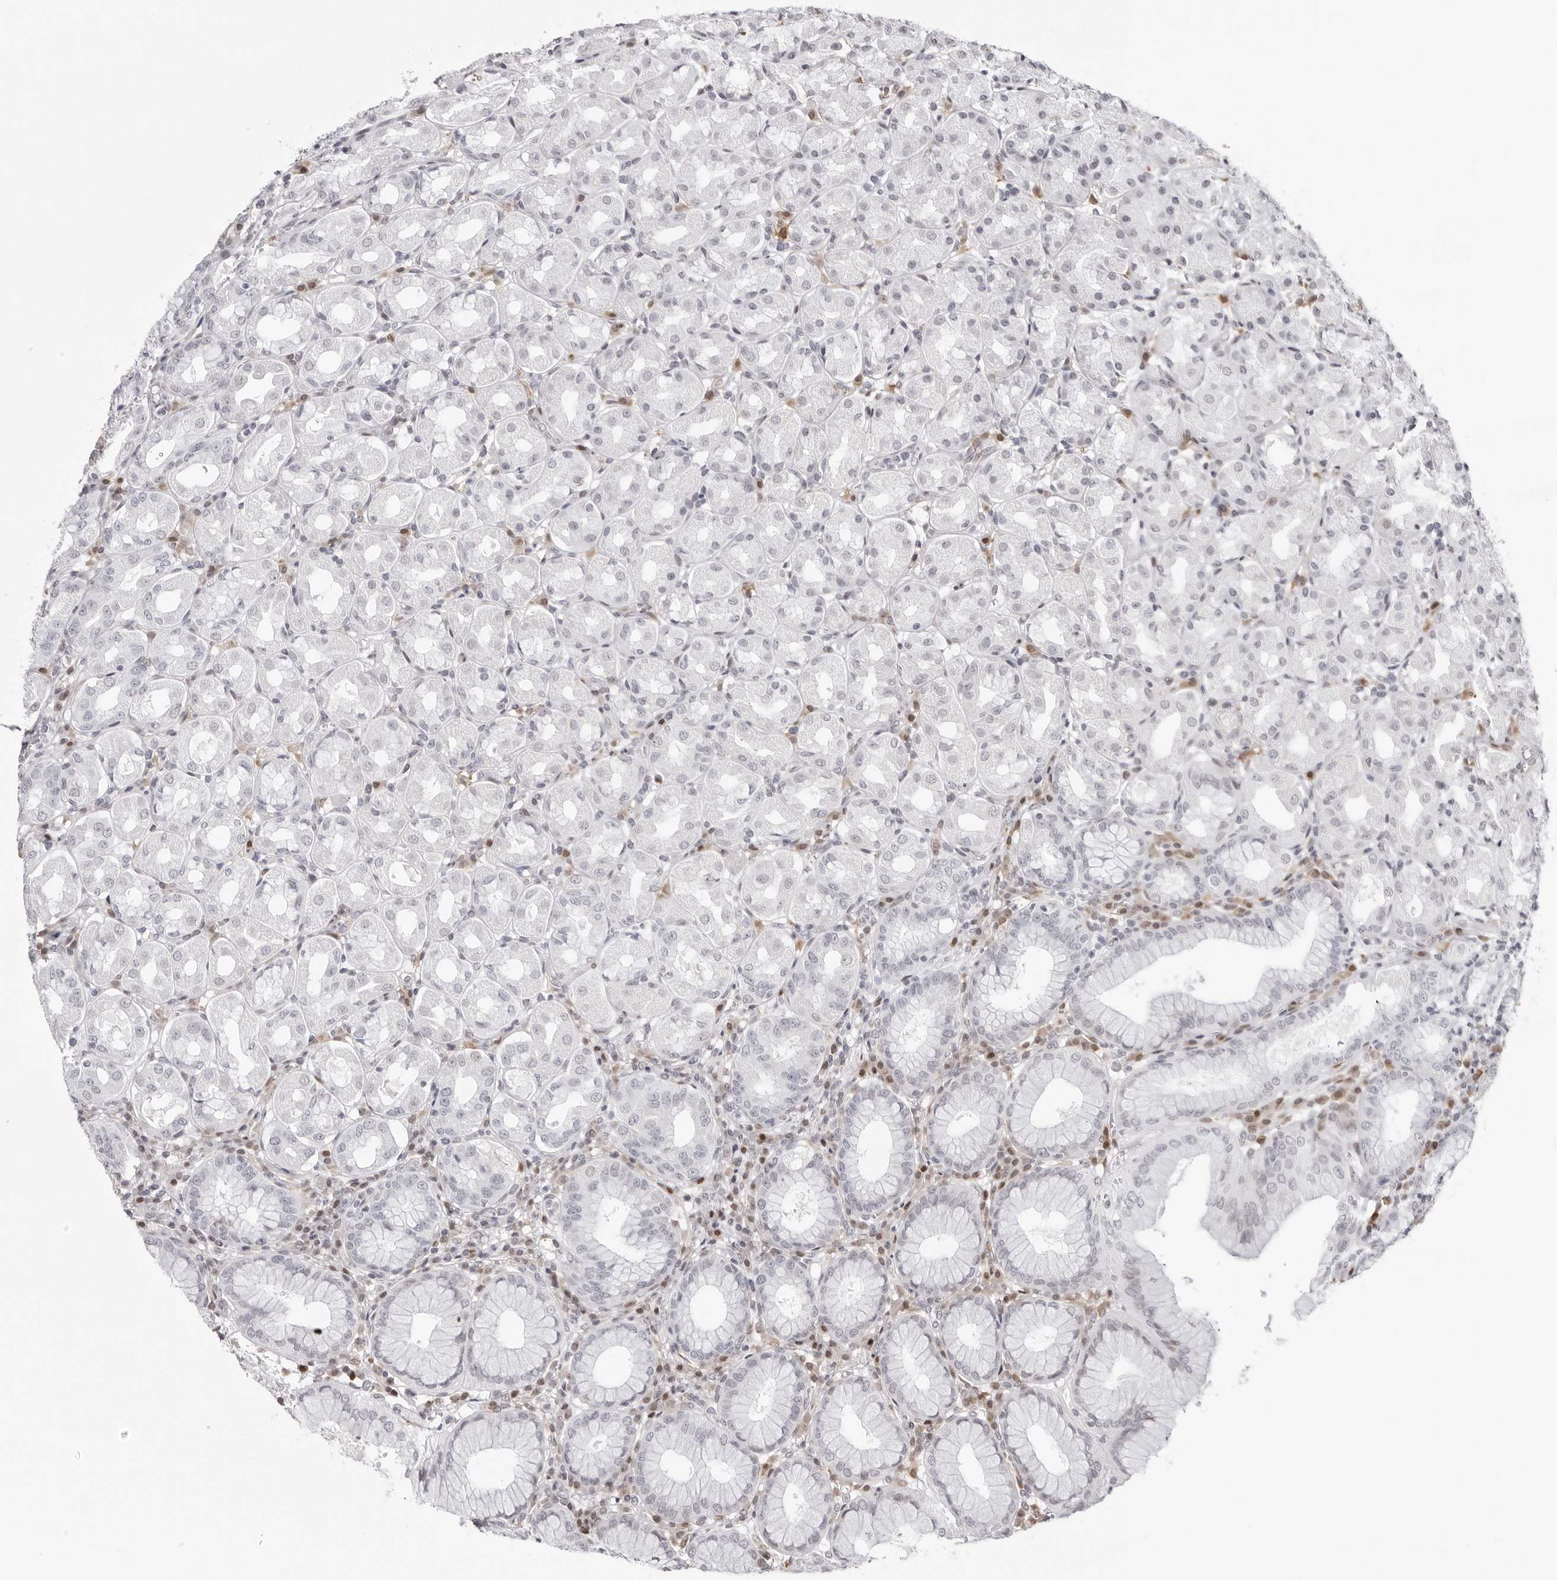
{"staining": {"intensity": "negative", "quantity": "none", "location": "none"}, "tissue": "stomach", "cell_type": "Glandular cells", "image_type": "normal", "snomed": [{"axis": "morphology", "description": "Normal tissue, NOS"}, {"axis": "topography", "description": "Stomach"}, {"axis": "topography", "description": "Stomach, lower"}], "caption": "Immunohistochemistry micrograph of benign human stomach stained for a protein (brown), which demonstrates no expression in glandular cells.", "gene": "NTPCR", "patient": {"sex": "female", "age": 56}}